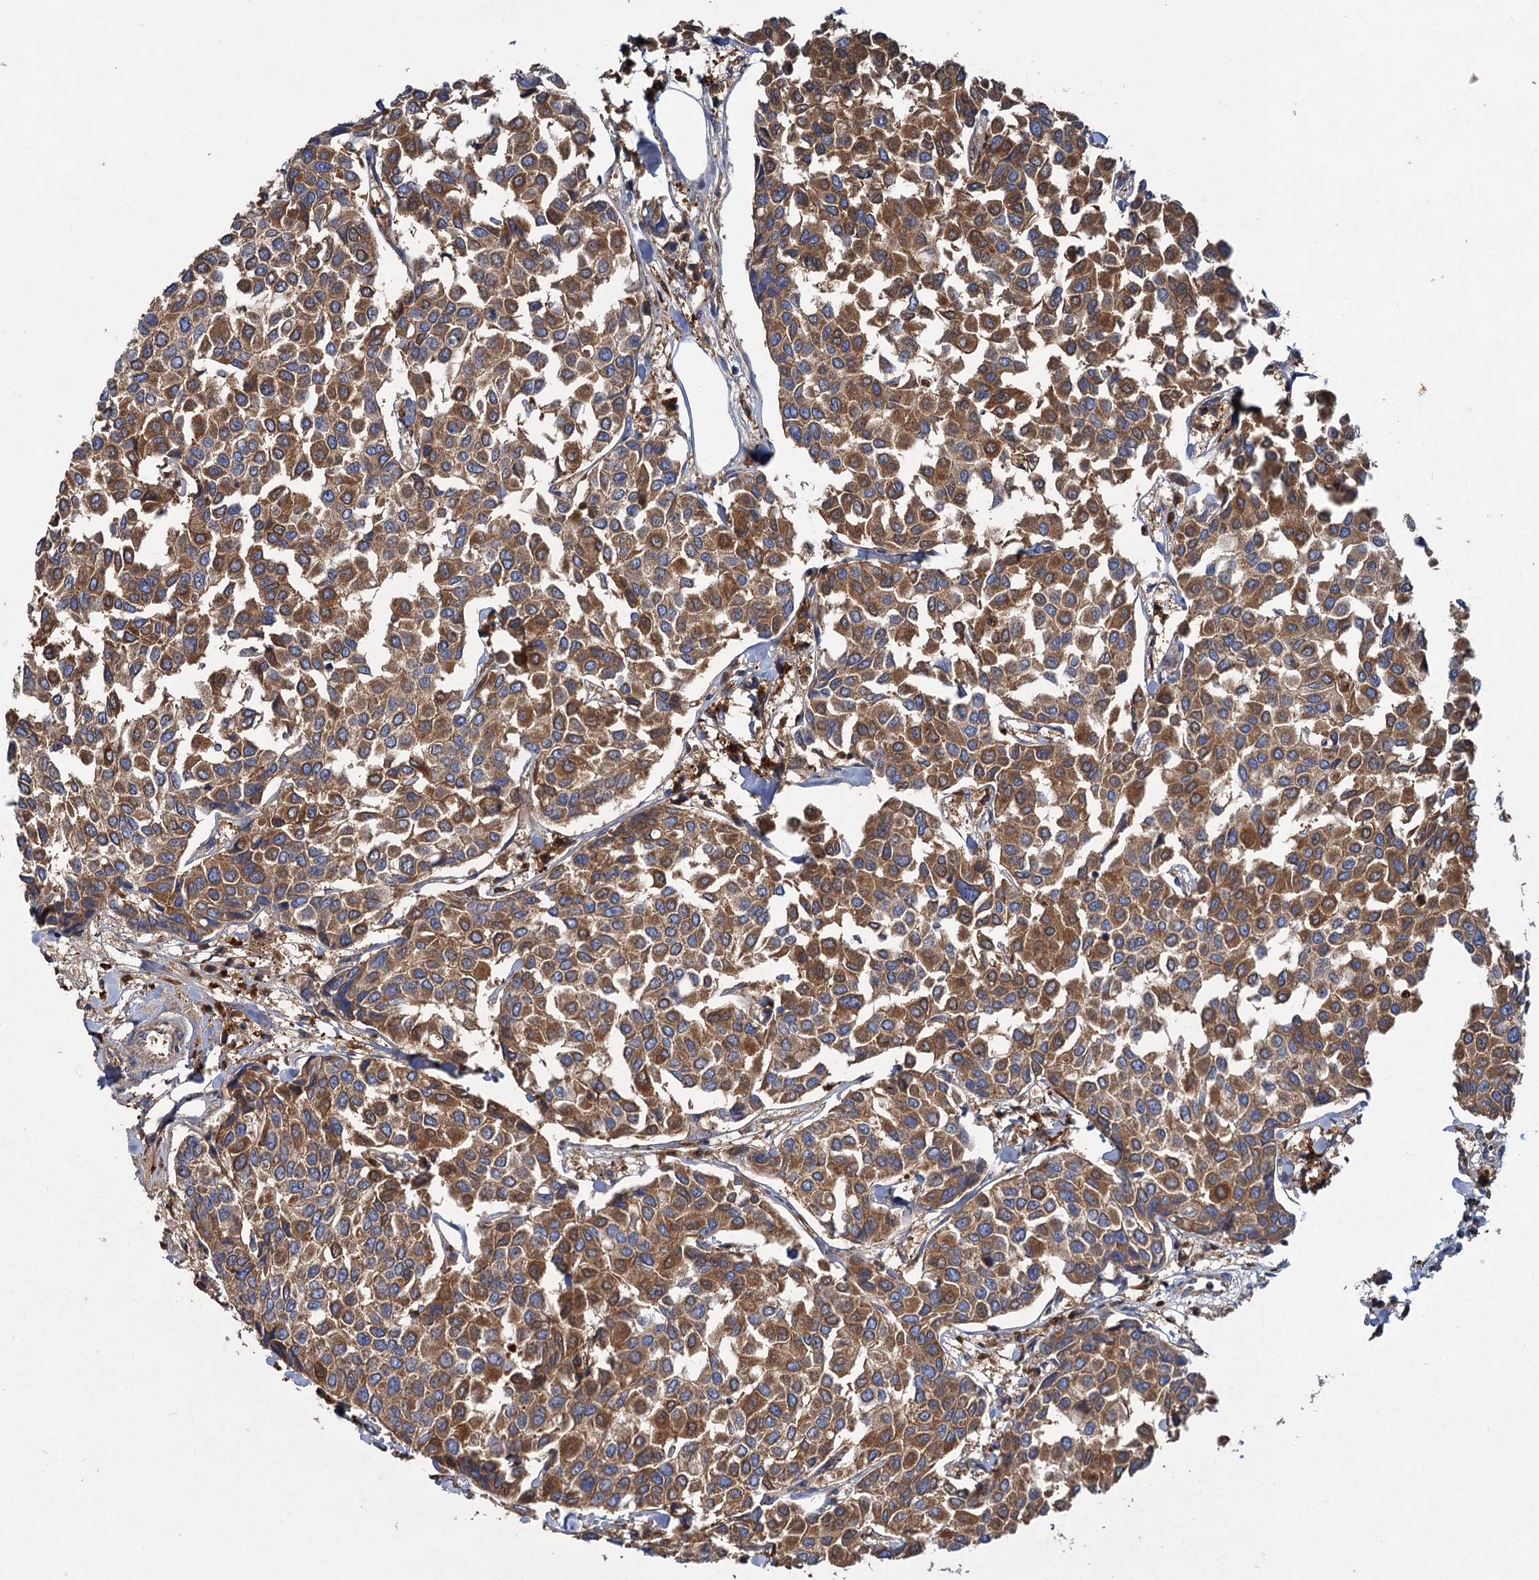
{"staining": {"intensity": "moderate", "quantity": ">75%", "location": "cytoplasmic/membranous"}, "tissue": "breast cancer", "cell_type": "Tumor cells", "image_type": "cancer", "snomed": [{"axis": "morphology", "description": "Duct carcinoma"}, {"axis": "topography", "description": "Breast"}], "caption": "A high-resolution photomicrograph shows IHC staining of breast cancer, which reveals moderate cytoplasmic/membranous positivity in approximately >75% of tumor cells.", "gene": "ALKBH7", "patient": {"sex": "female", "age": 55}}